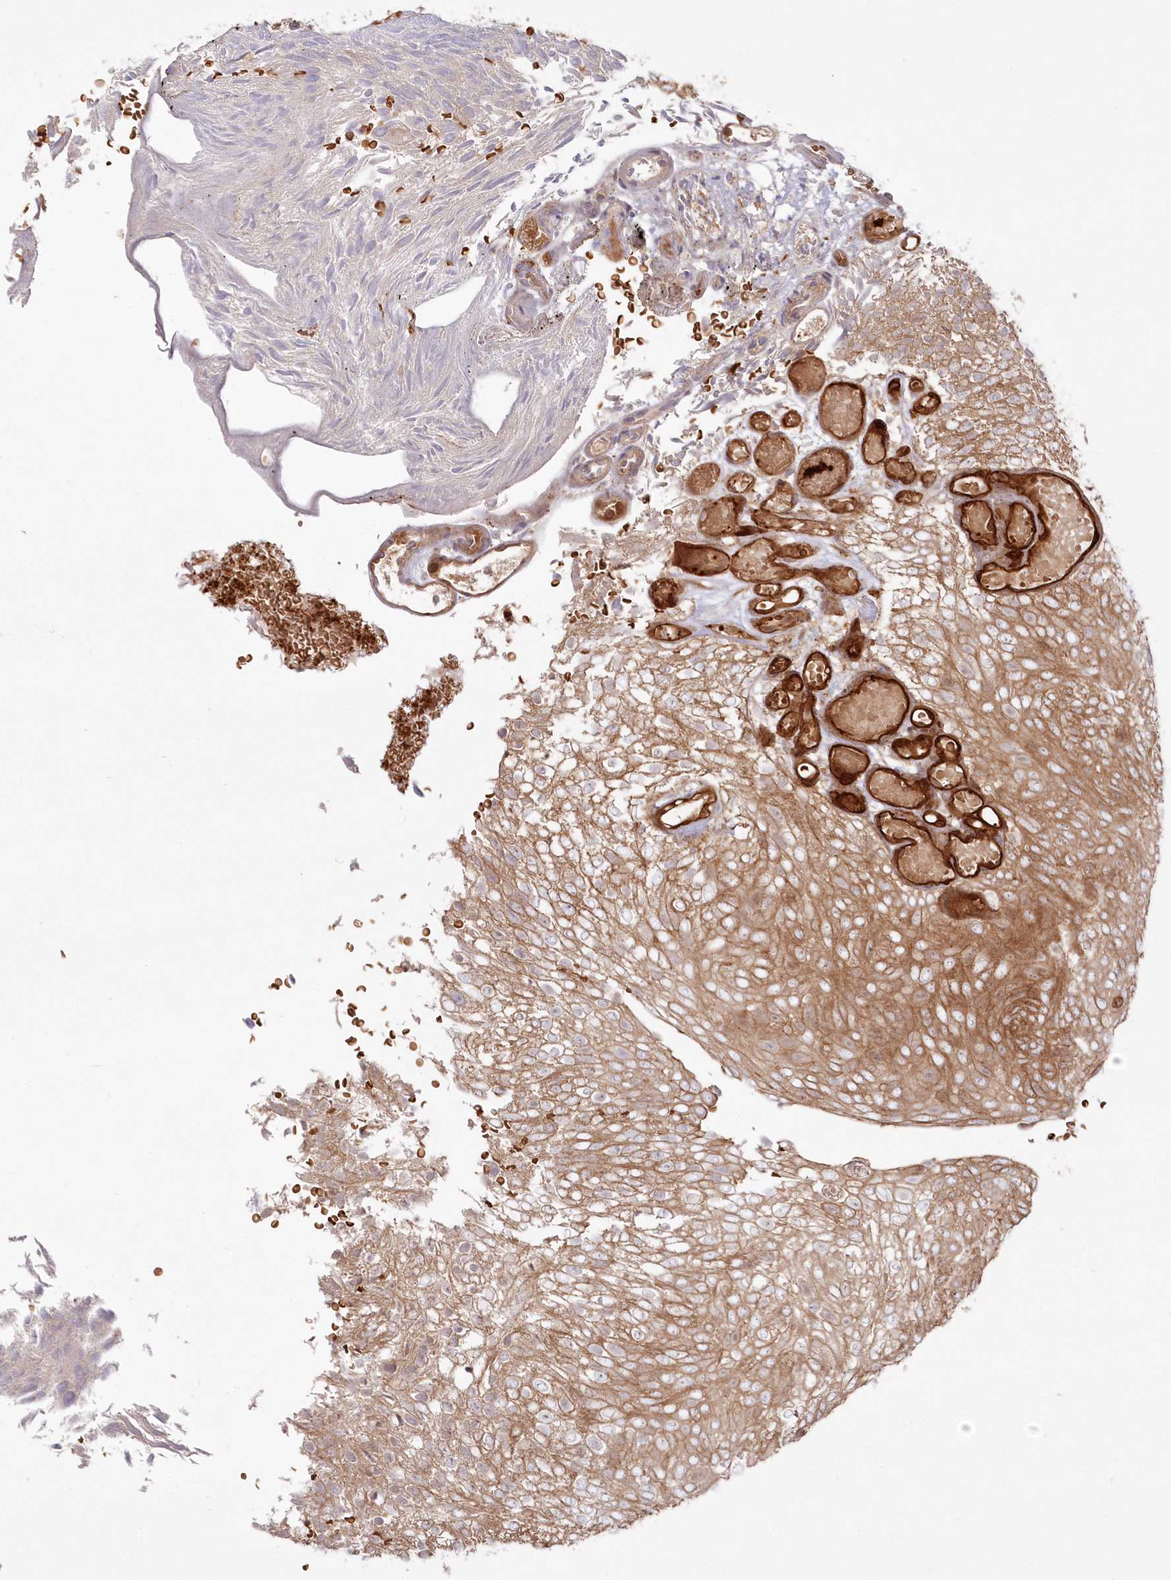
{"staining": {"intensity": "moderate", "quantity": ">75%", "location": "cytoplasmic/membranous"}, "tissue": "urothelial cancer", "cell_type": "Tumor cells", "image_type": "cancer", "snomed": [{"axis": "morphology", "description": "Urothelial carcinoma, Low grade"}, {"axis": "topography", "description": "Urinary bladder"}], "caption": "A micrograph of human low-grade urothelial carcinoma stained for a protein shows moderate cytoplasmic/membranous brown staining in tumor cells.", "gene": "RGCC", "patient": {"sex": "male", "age": 78}}